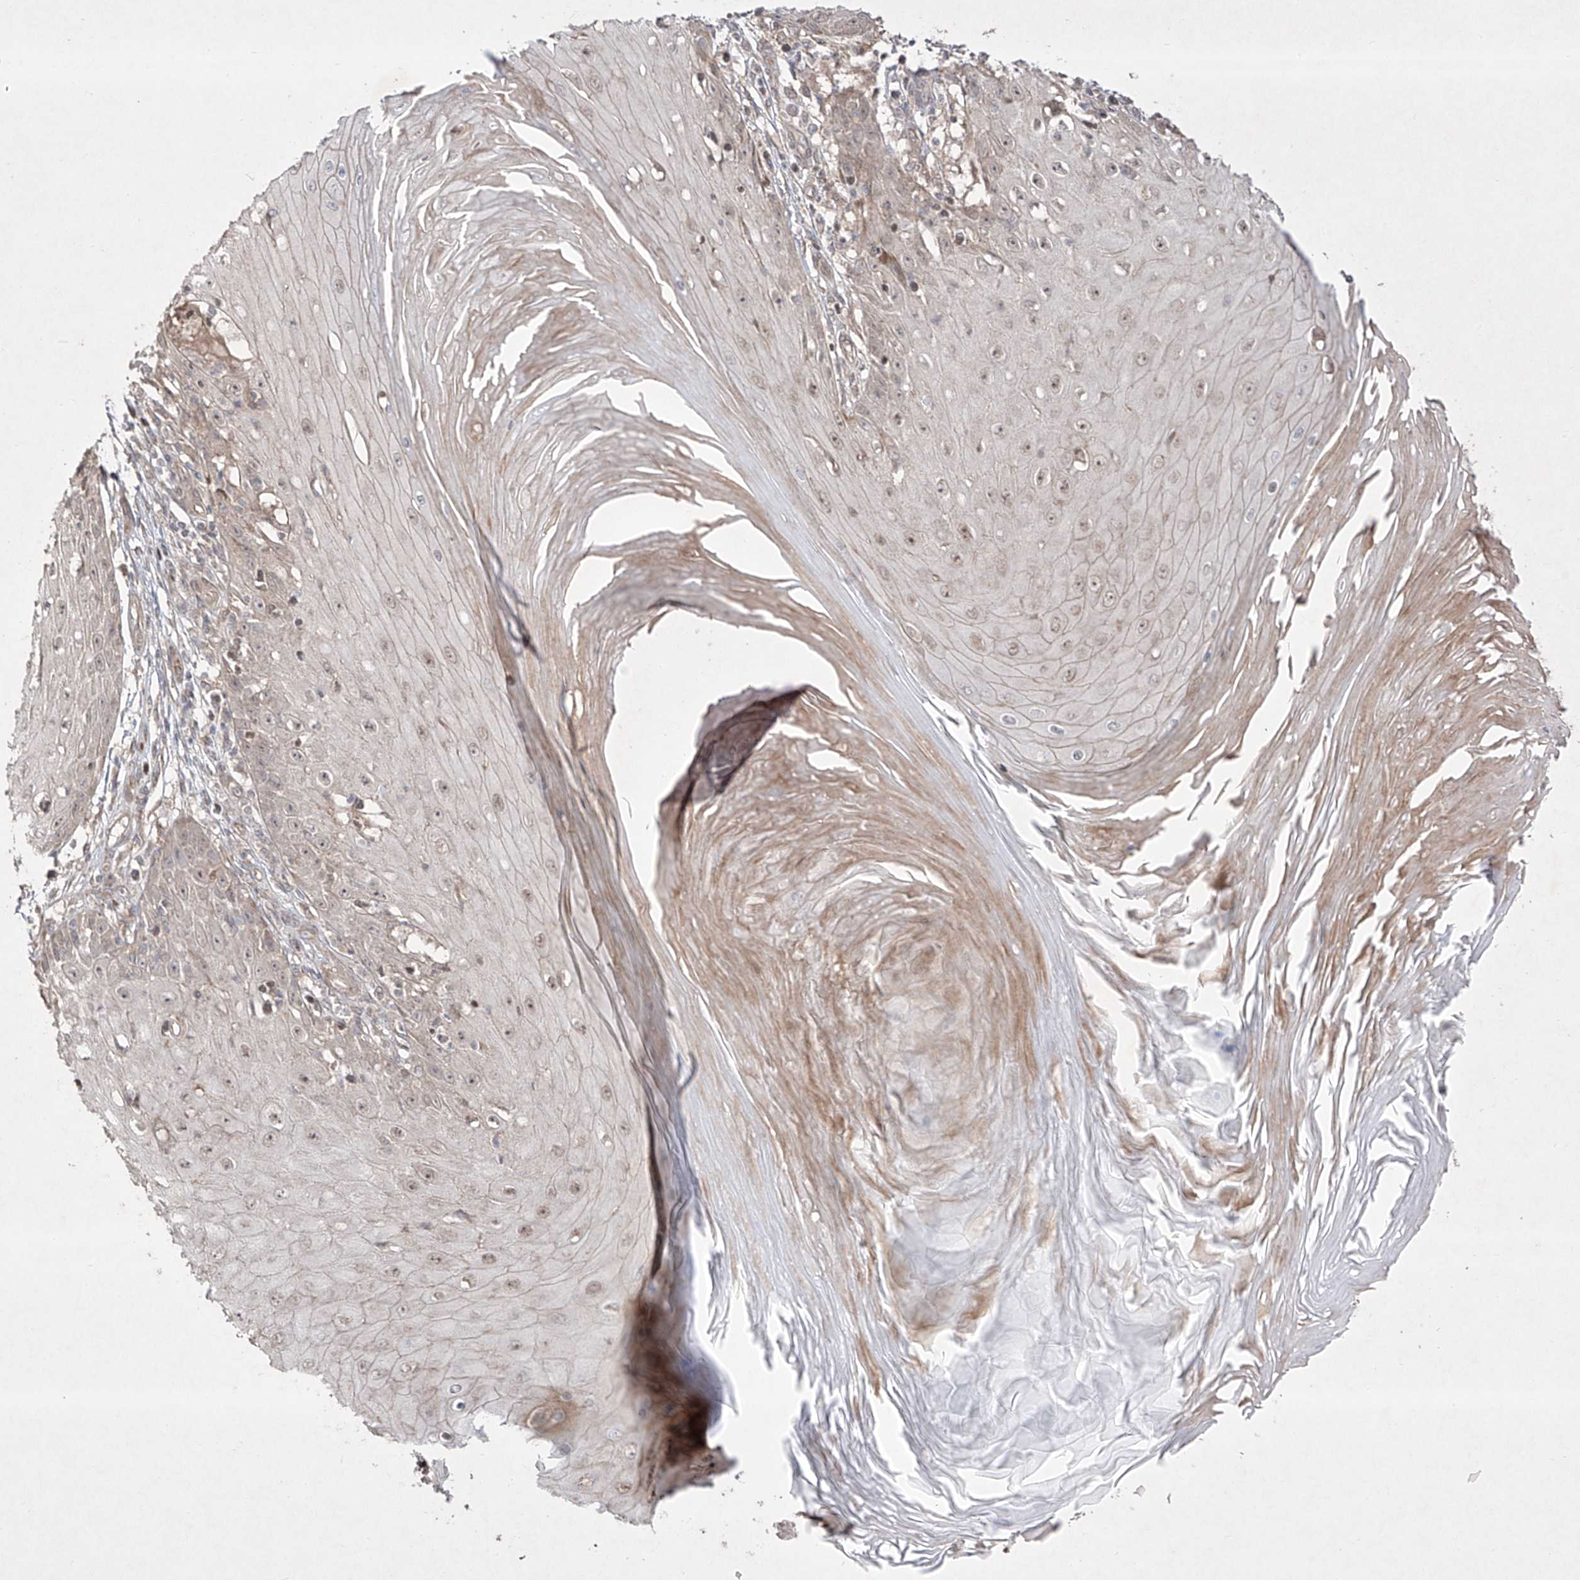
{"staining": {"intensity": "weak", "quantity": "<25%", "location": "nuclear"}, "tissue": "skin cancer", "cell_type": "Tumor cells", "image_type": "cancer", "snomed": [{"axis": "morphology", "description": "Squamous cell carcinoma, NOS"}, {"axis": "topography", "description": "Skin"}], "caption": "Human squamous cell carcinoma (skin) stained for a protein using IHC reveals no expression in tumor cells.", "gene": "KDM1B", "patient": {"sex": "female", "age": 73}}